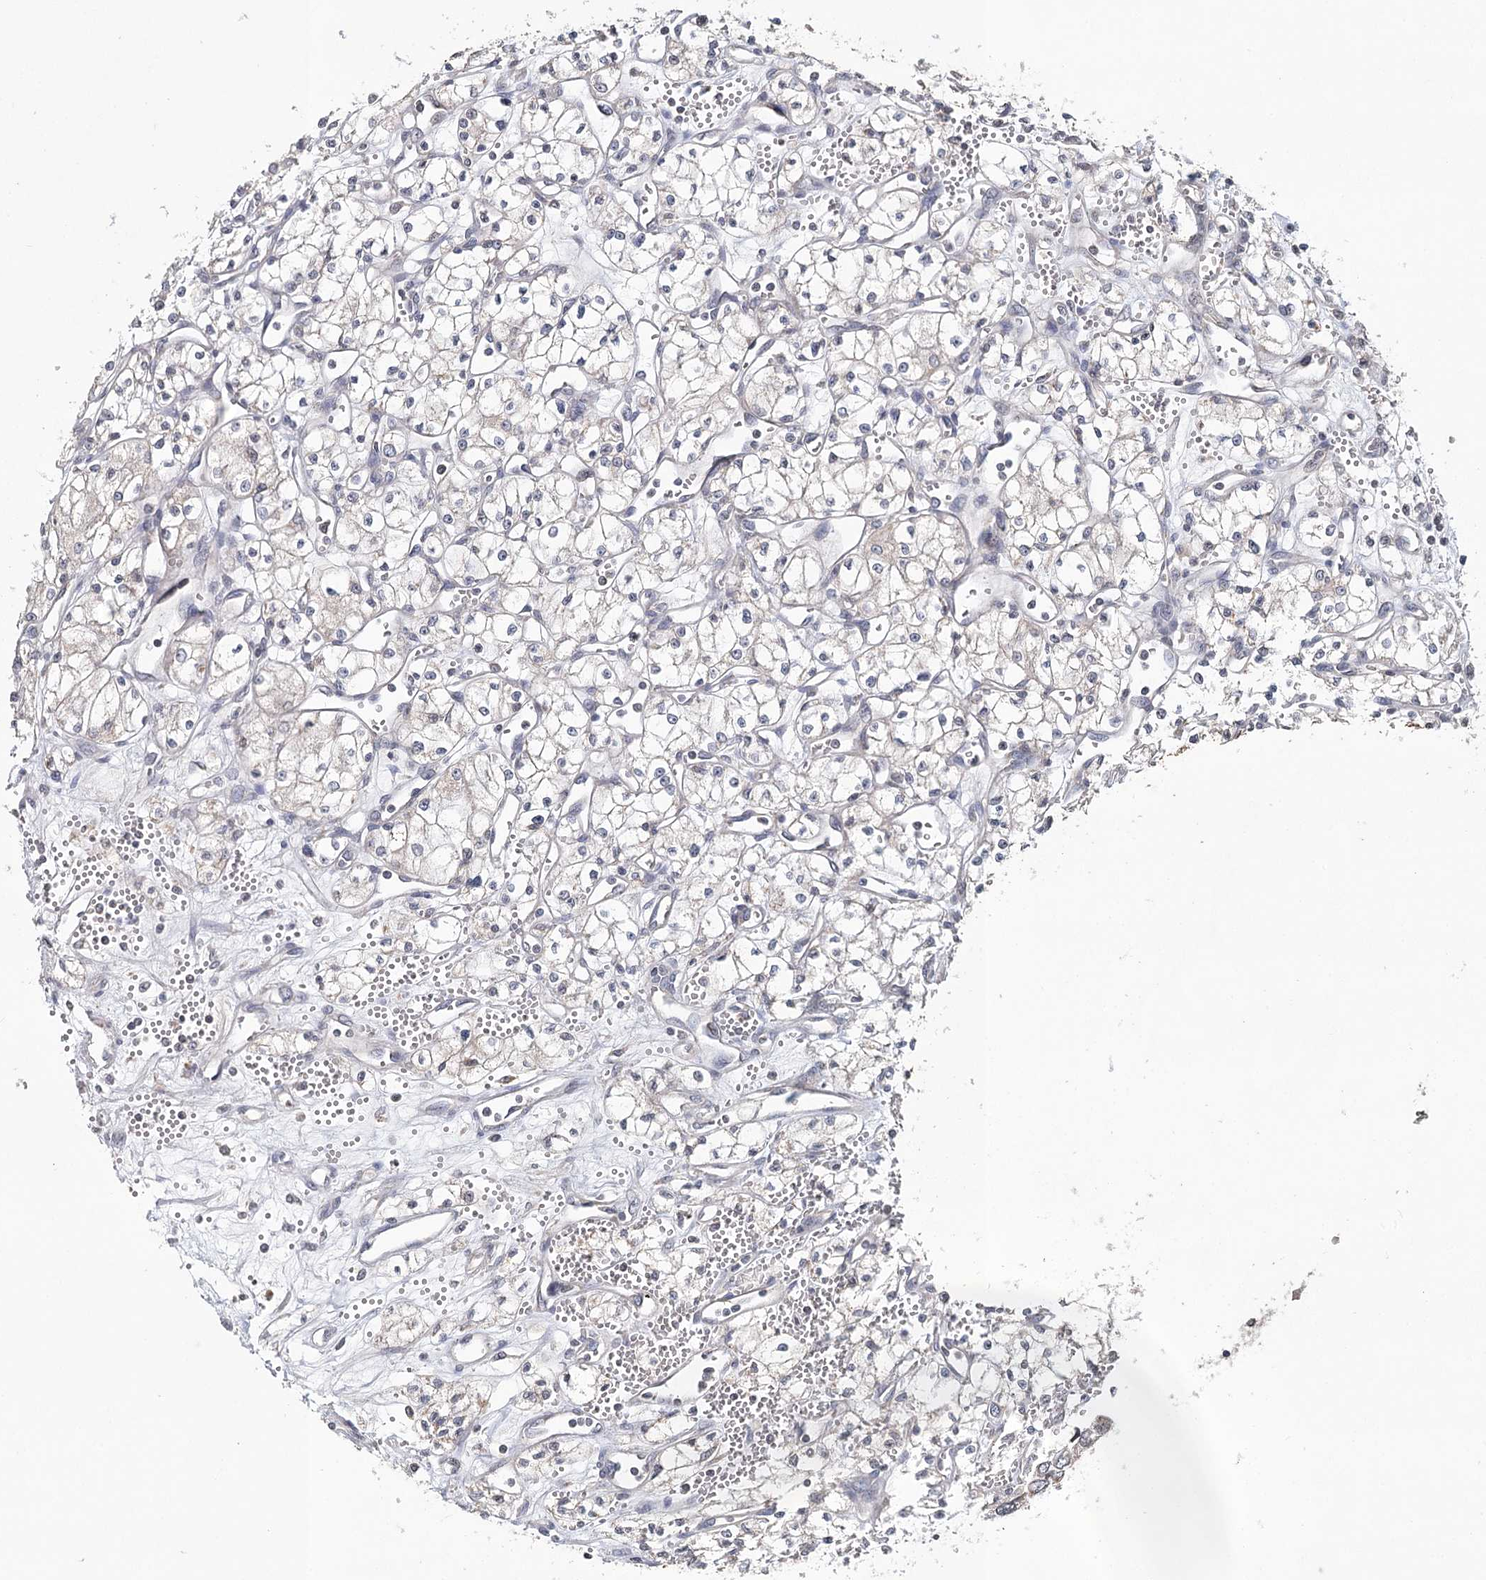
{"staining": {"intensity": "negative", "quantity": "none", "location": "none"}, "tissue": "renal cancer", "cell_type": "Tumor cells", "image_type": "cancer", "snomed": [{"axis": "morphology", "description": "Adenocarcinoma, NOS"}, {"axis": "topography", "description": "Kidney"}], "caption": "High magnification brightfield microscopy of renal adenocarcinoma stained with DAB (3,3'-diaminobenzidine) (brown) and counterstained with hematoxylin (blue): tumor cells show no significant expression. (Stains: DAB (3,3'-diaminobenzidine) IHC with hematoxylin counter stain, Microscopy: brightfield microscopy at high magnification).", "gene": "ICOS", "patient": {"sex": "male", "age": 59}}